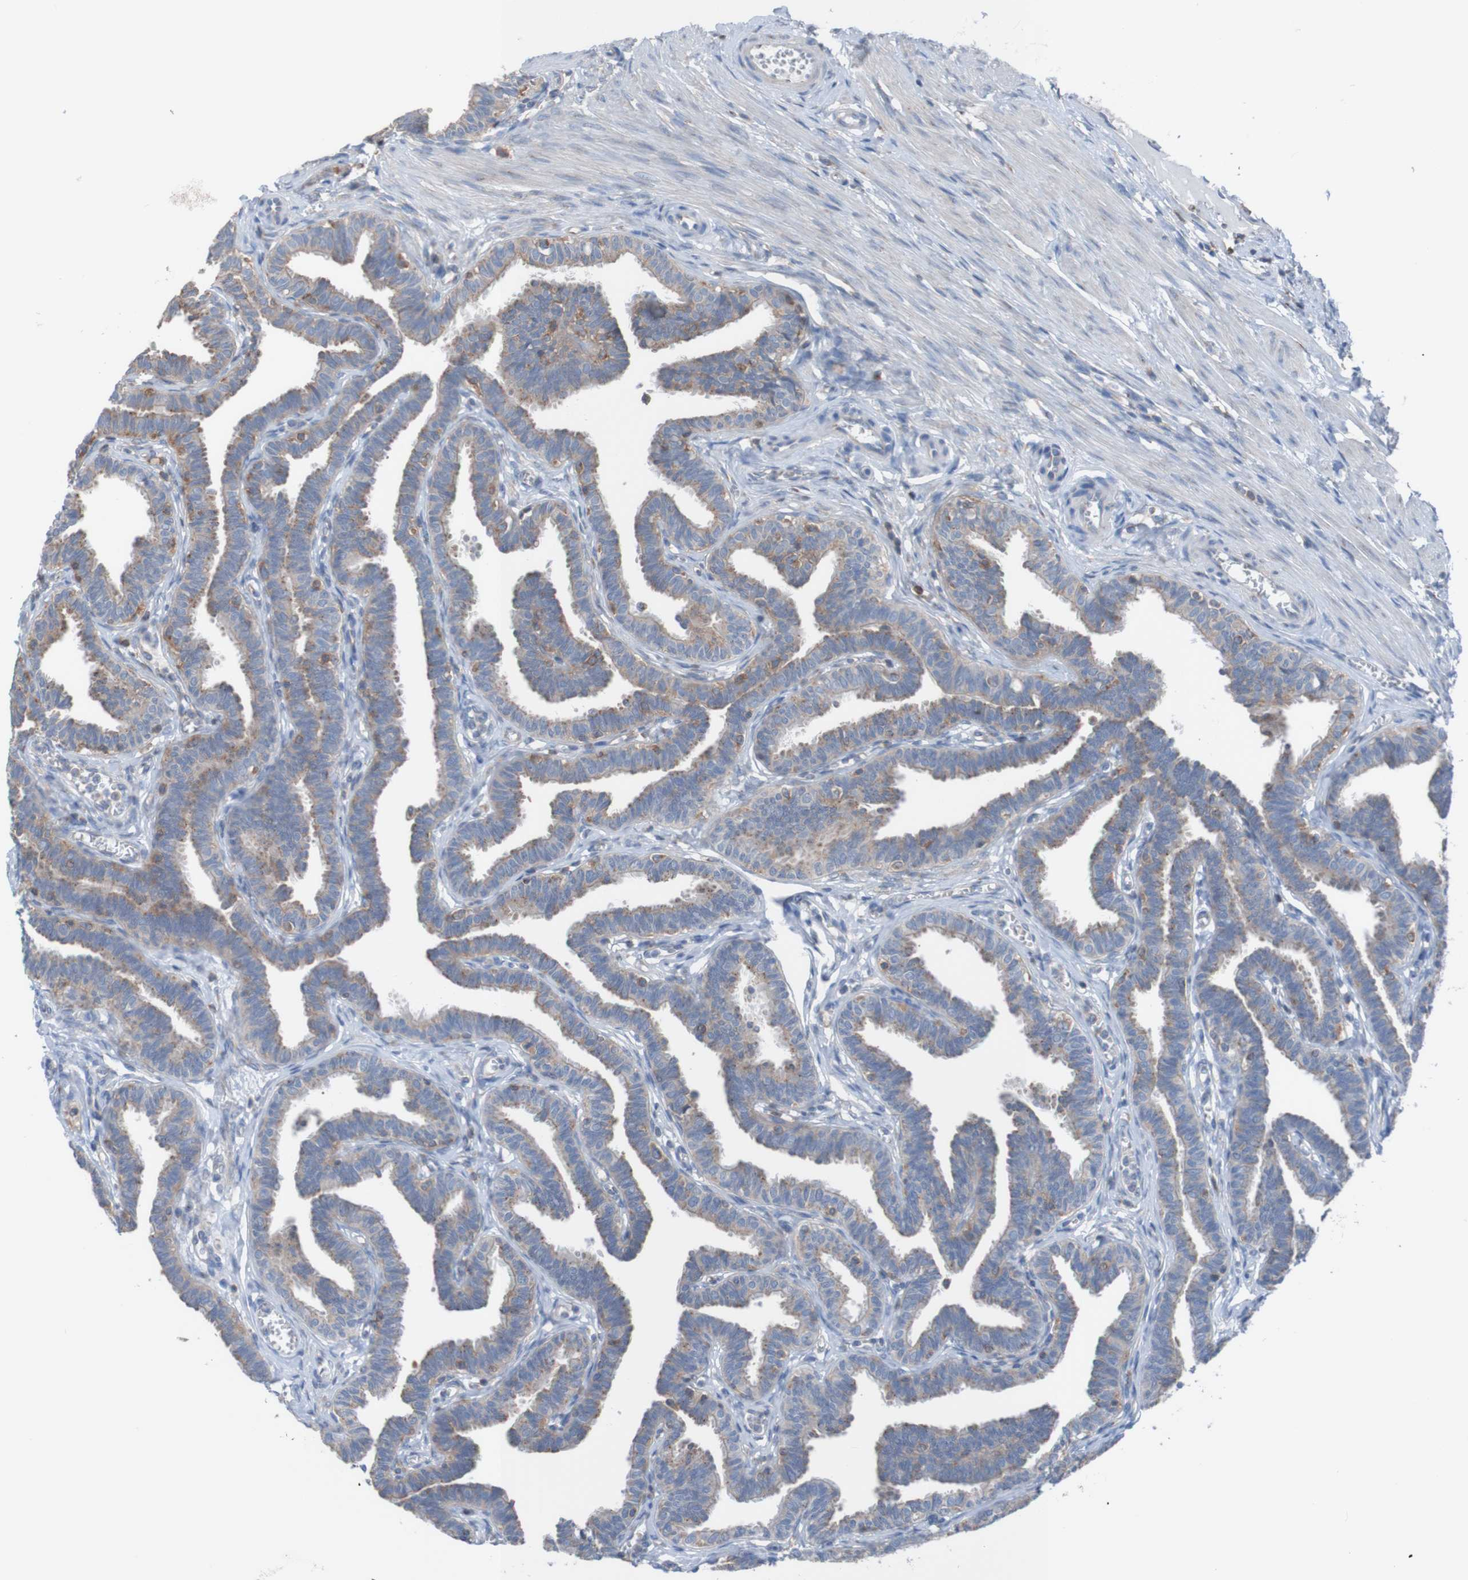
{"staining": {"intensity": "moderate", "quantity": "25%-75%", "location": "cytoplasmic/membranous"}, "tissue": "fallopian tube", "cell_type": "Glandular cells", "image_type": "normal", "snomed": [{"axis": "morphology", "description": "Normal tissue, NOS"}, {"axis": "topography", "description": "Fallopian tube"}, {"axis": "topography", "description": "Ovary"}], "caption": "Immunohistochemical staining of normal human fallopian tube demonstrates 25%-75% levels of moderate cytoplasmic/membranous protein positivity in approximately 25%-75% of glandular cells.", "gene": "MINAR1", "patient": {"sex": "female", "age": 23}}